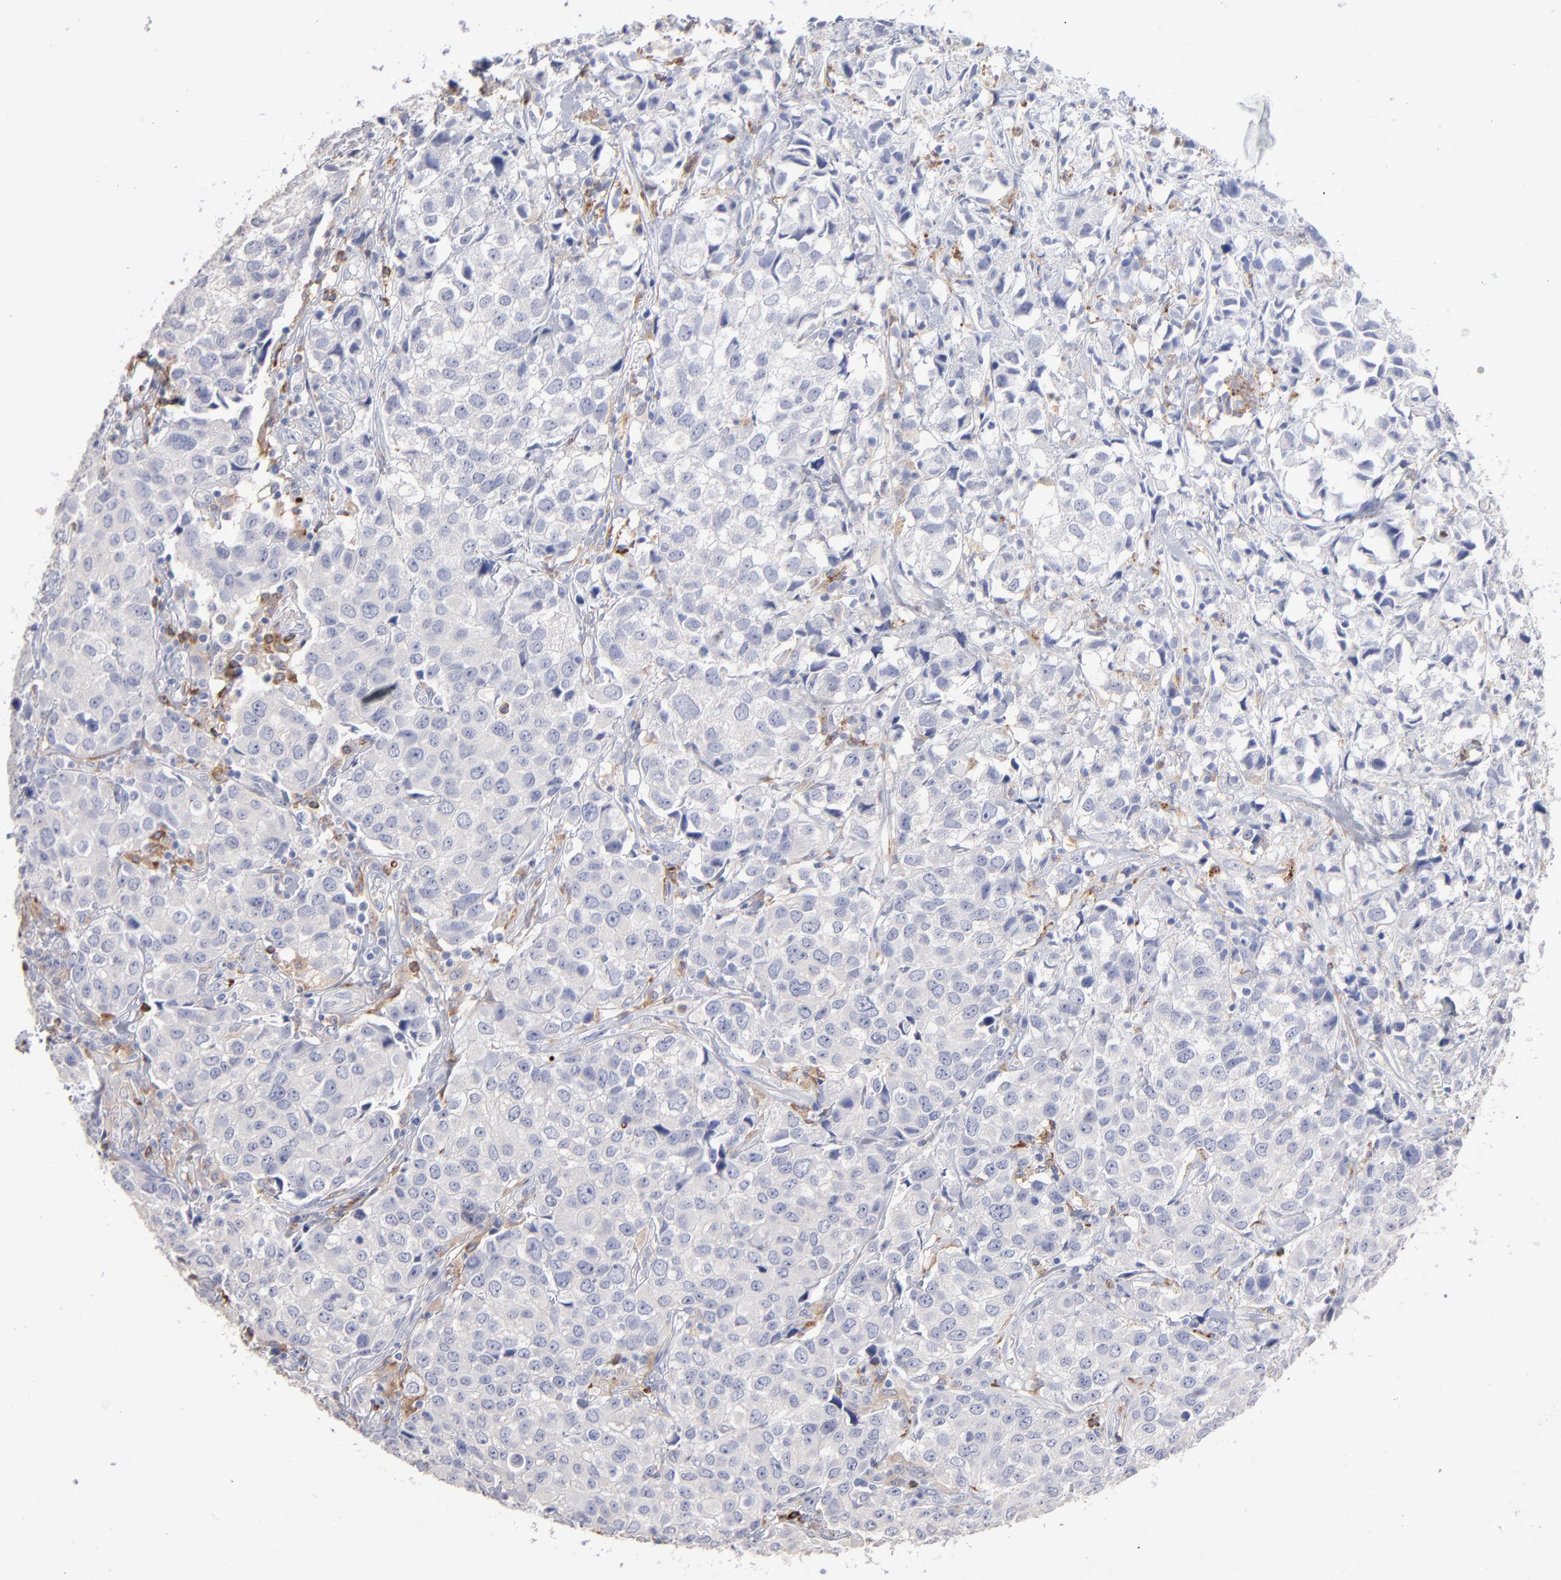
{"staining": {"intensity": "negative", "quantity": "none", "location": "none"}, "tissue": "urothelial cancer", "cell_type": "Tumor cells", "image_type": "cancer", "snomed": [{"axis": "morphology", "description": "Urothelial carcinoma, High grade"}, {"axis": "topography", "description": "Urinary bladder"}], "caption": "Human urothelial carcinoma (high-grade) stained for a protein using IHC reveals no expression in tumor cells.", "gene": "CD180", "patient": {"sex": "female", "age": 75}}